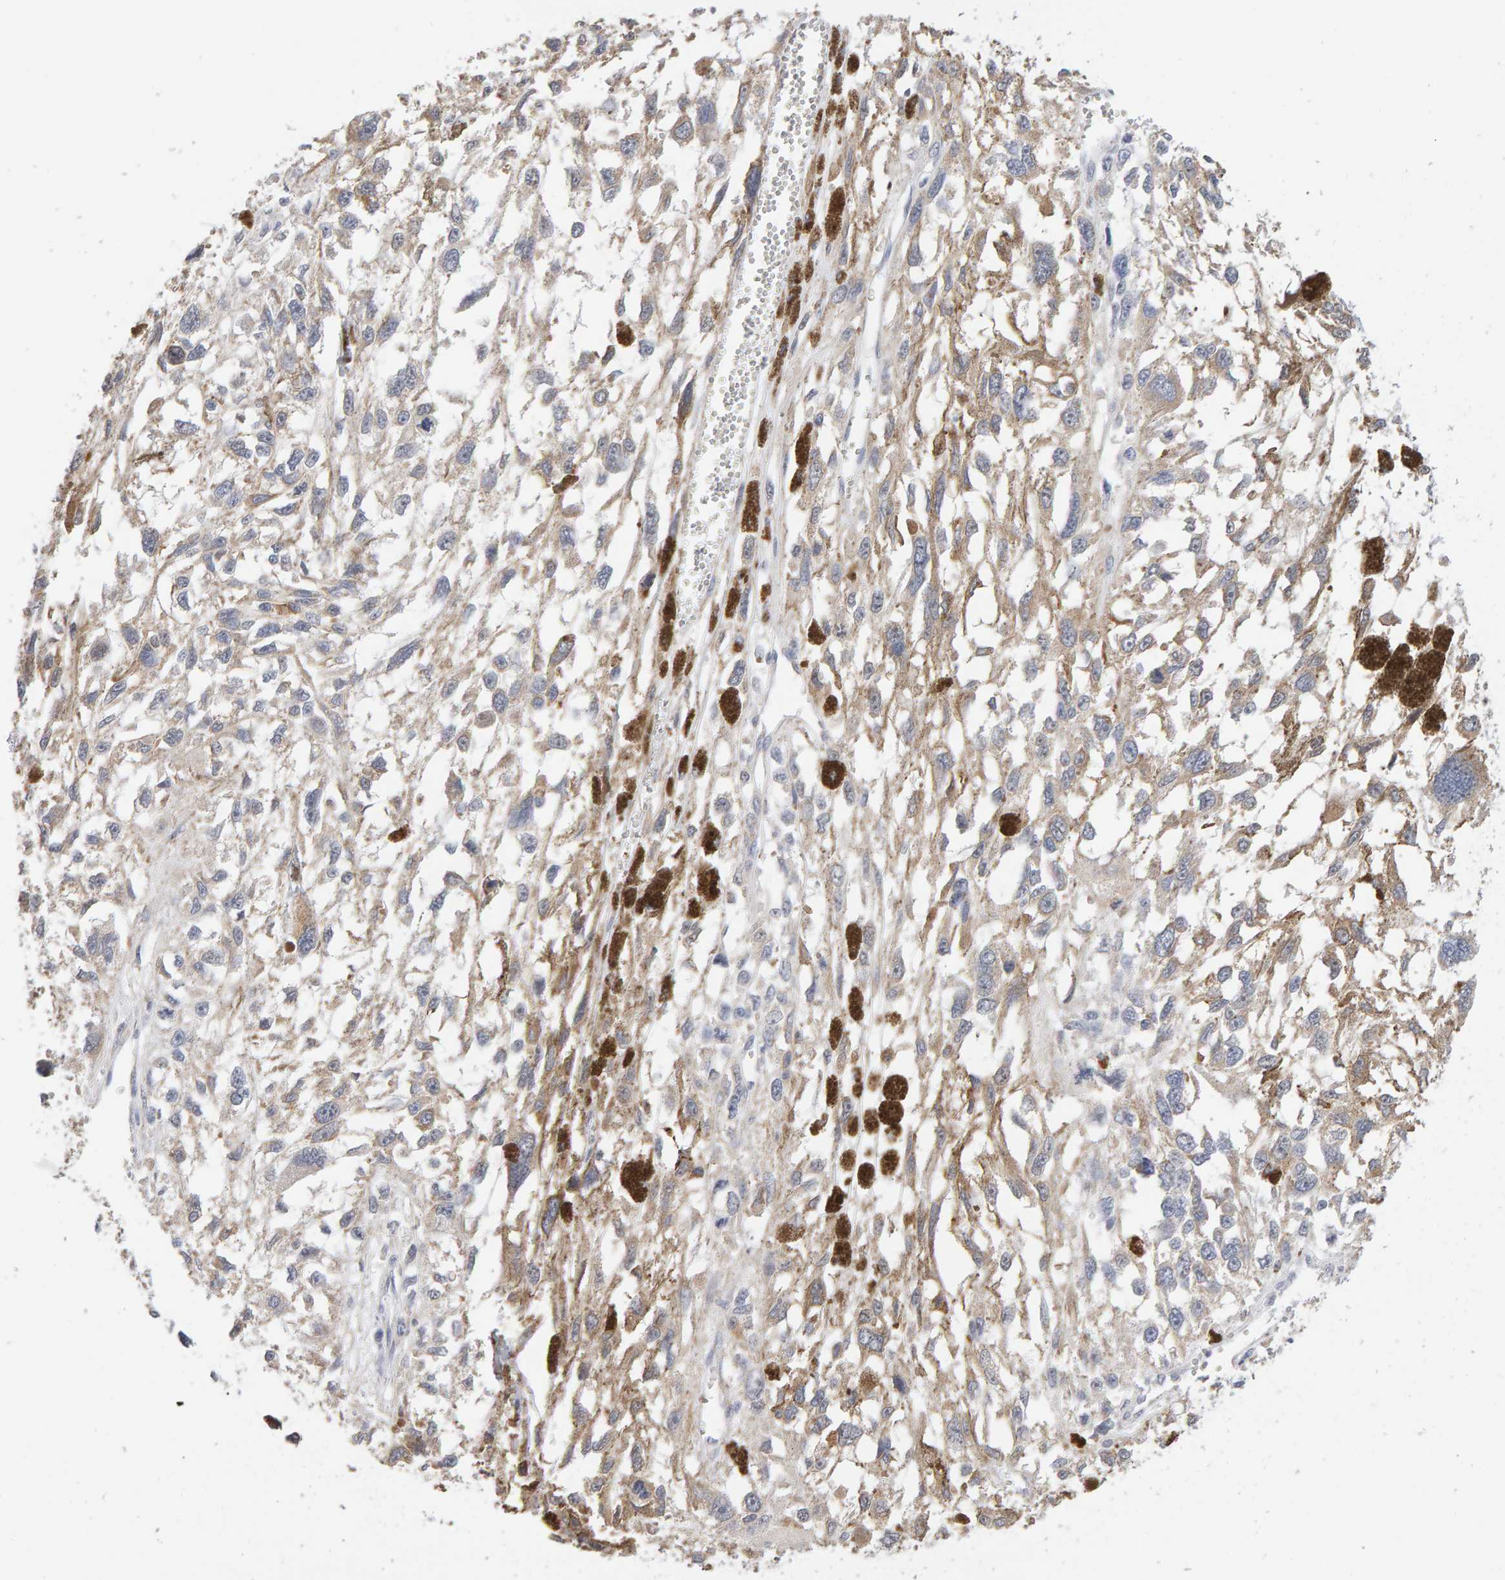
{"staining": {"intensity": "negative", "quantity": "none", "location": "none"}, "tissue": "melanoma", "cell_type": "Tumor cells", "image_type": "cancer", "snomed": [{"axis": "morphology", "description": "Malignant melanoma, Metastatic site"}, {"axis": "topography", "description": "Lymph node"}], "caption": "An immunohistochemistry micrograph of malignant melanoma (metastatic site) is shown. There is no staining in tumor cells of malignant melanoma (metastatic site).", "gene": "SGPL1", "patient": {"sex": "male", "age": 59}}